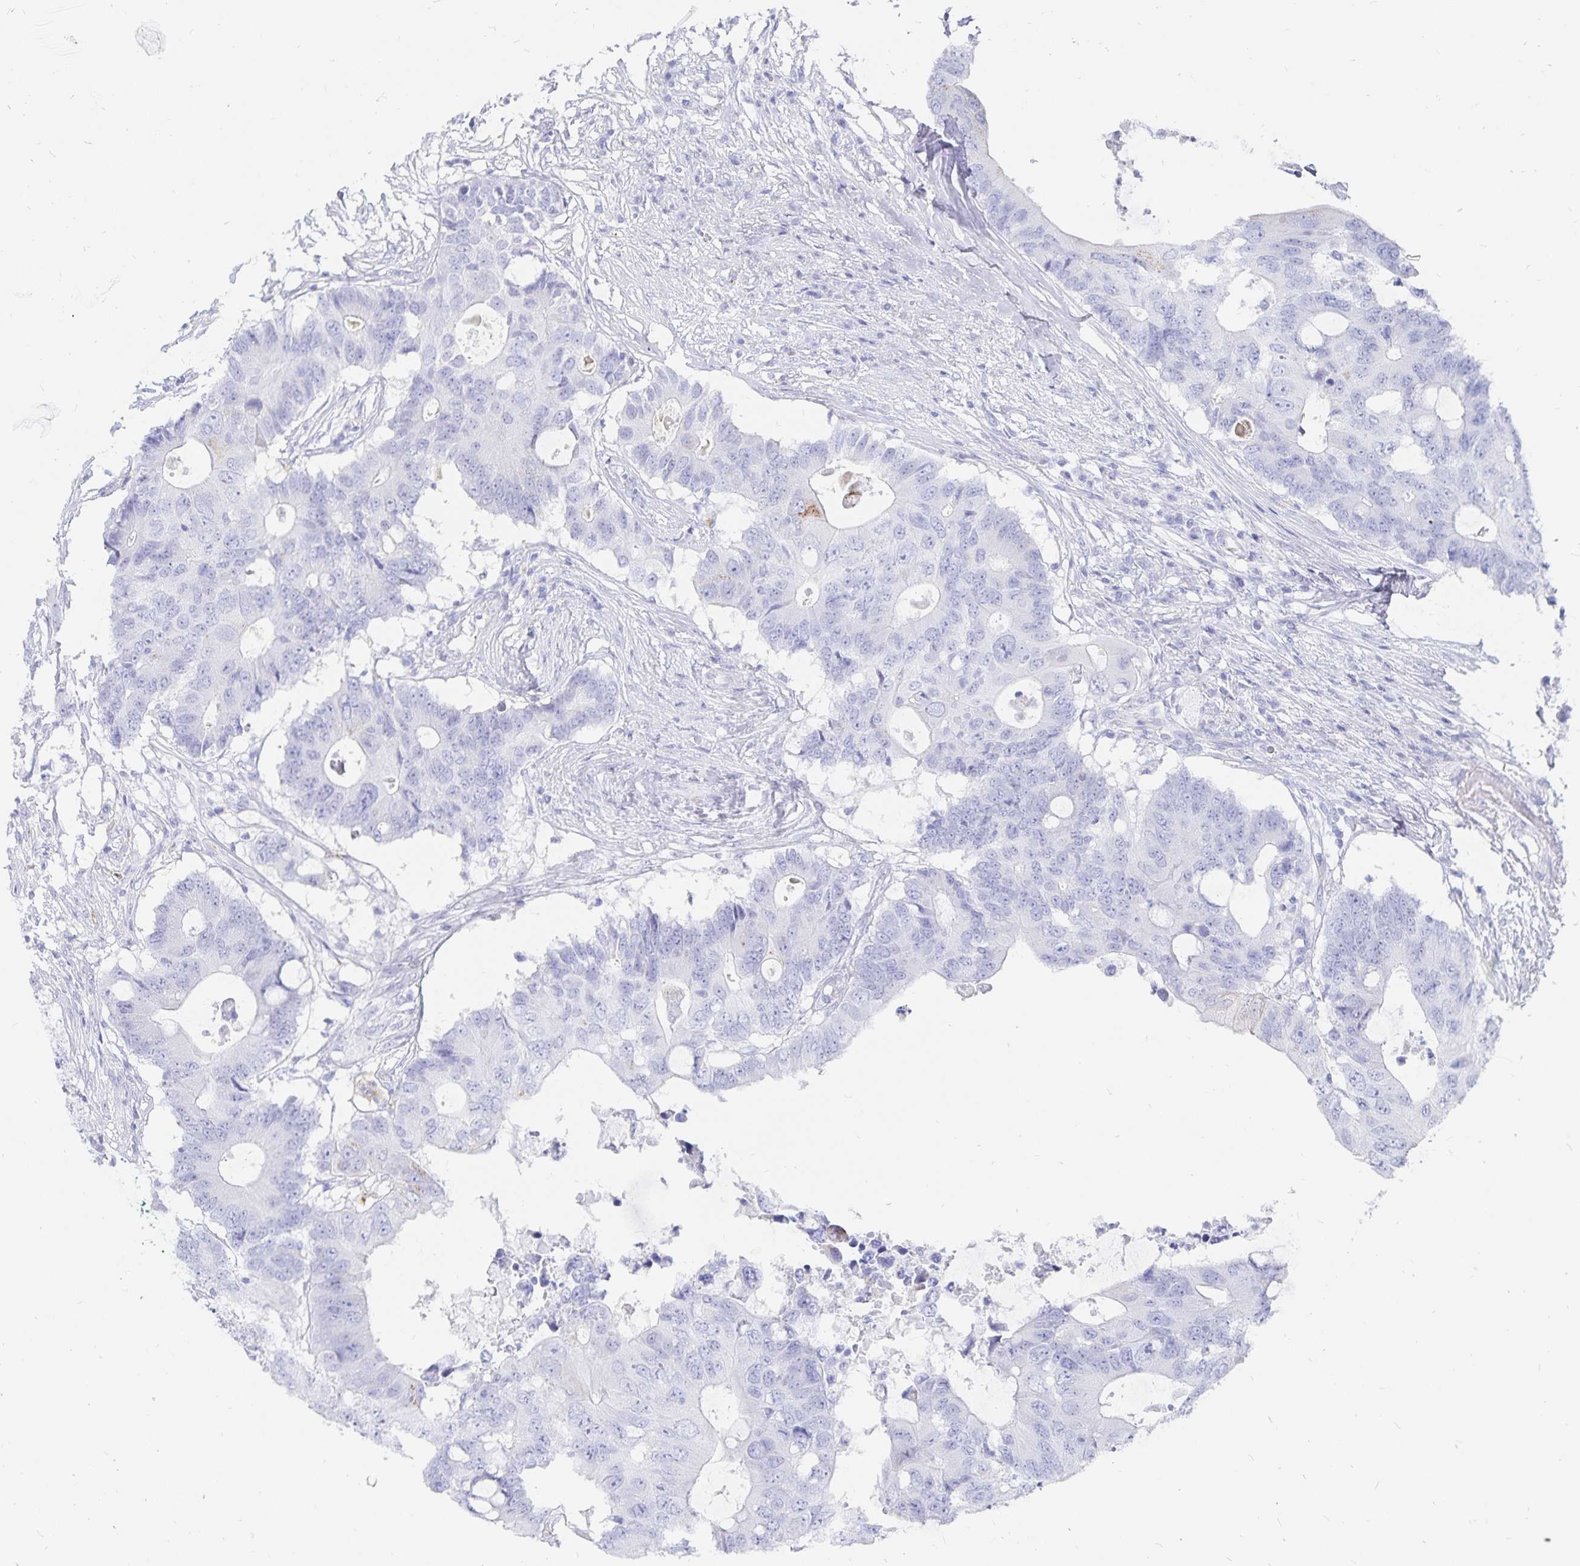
{"staining": {"intensity": "weak", "quantity": "<25%", "location": "cytoplasmic/membranous"}, "tissue": "colorectal cancer", "cell_type": "Tumor cells", "image_type": "cancer", "snomed": [{"axis": "morphology", "description": "Adenocarcinoma, NOS"}, {"axis": "topography", "description": "Colon"}], "caption": "The histopathology image shows no staining of tumor cells in colorectal cancer (adenocarcinoma).", "gene": "INSL5", "patient": {"sex": "male", "age": 71}}